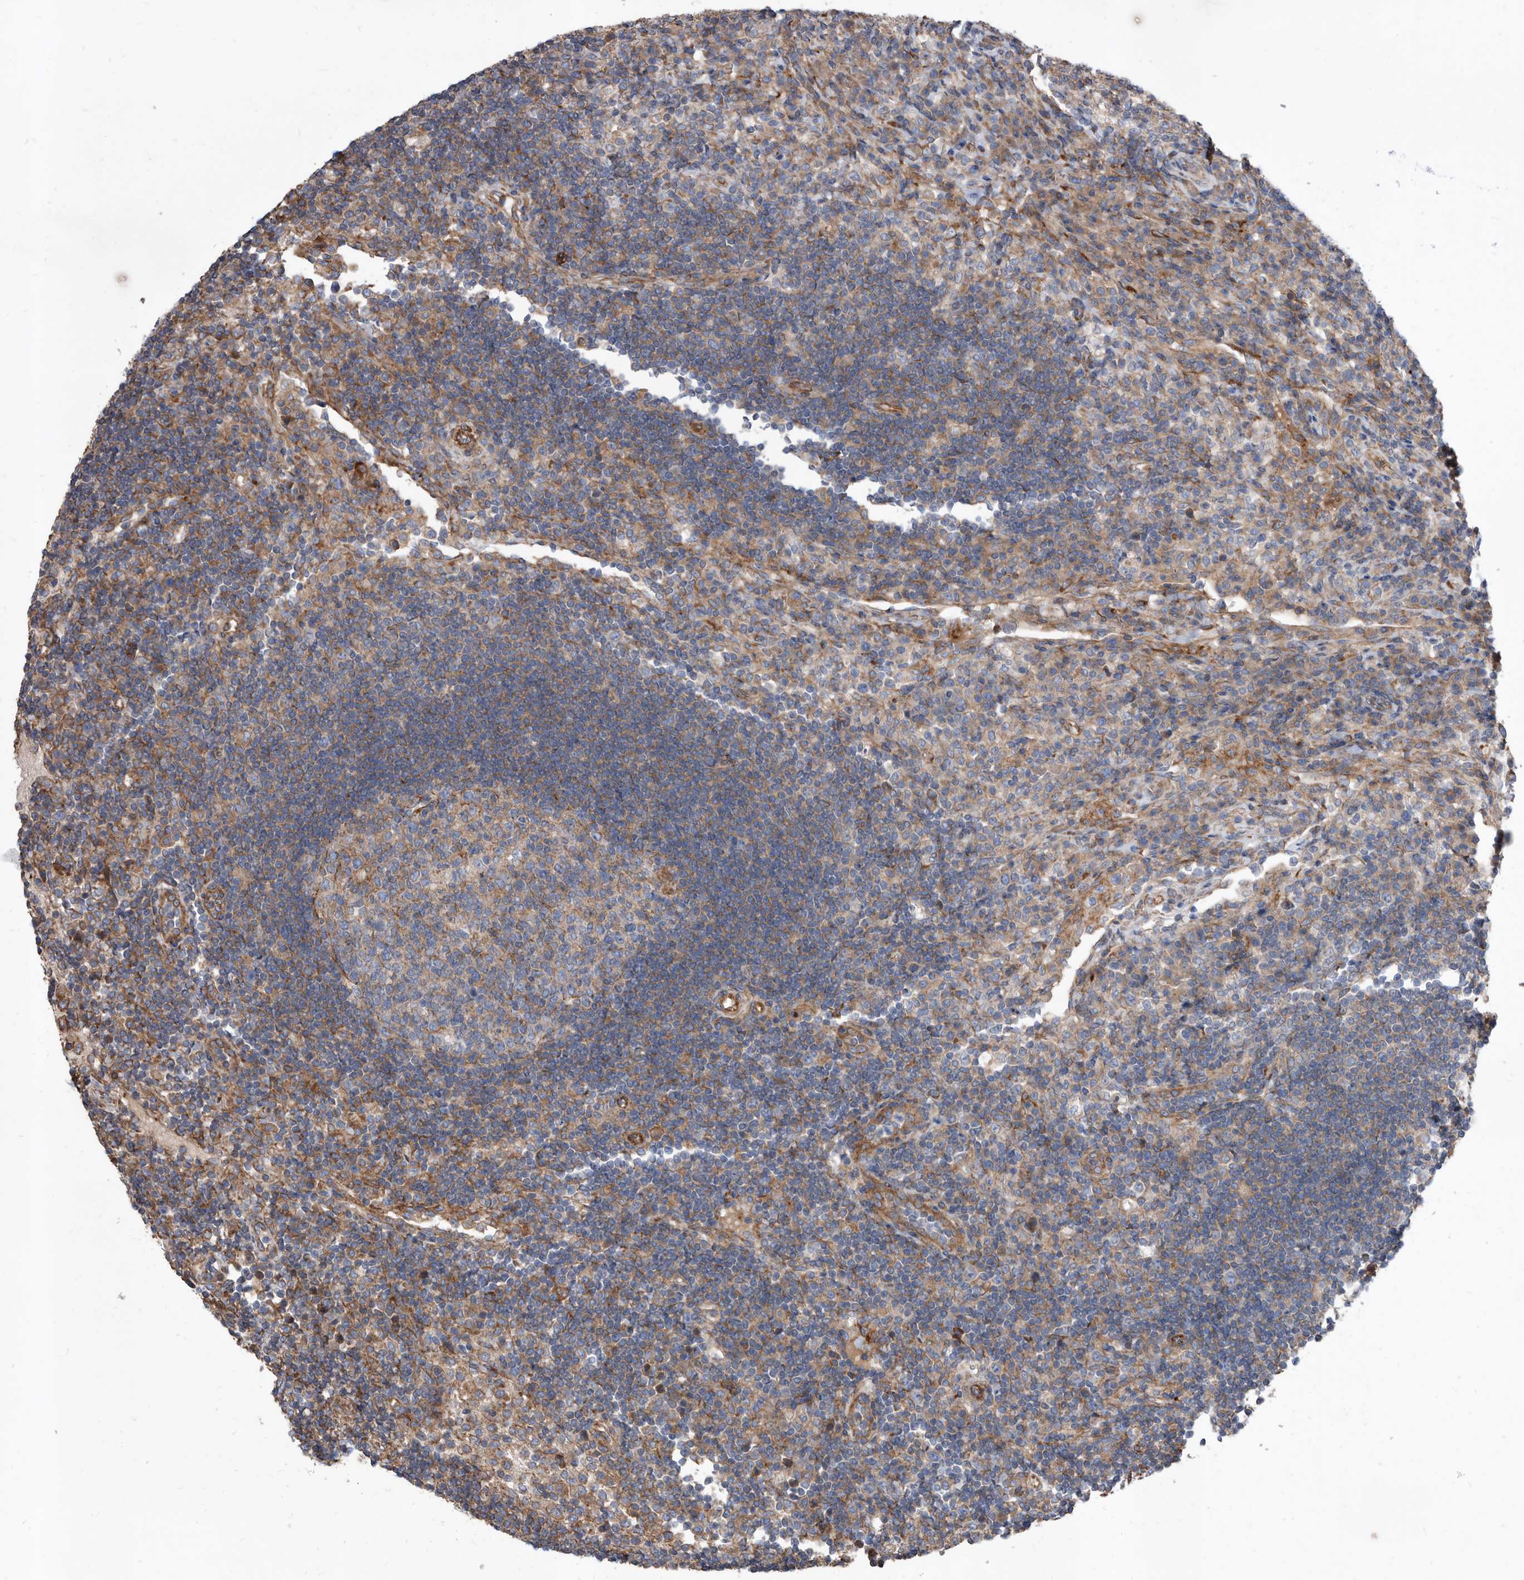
{"staining": {"intensity": "negative", "quantity": "none", "location": "none"}, "tissue": "lymph node", "cell_type": "Germinal center cells", "image_type": "normal", "snomed": [{"axis": "morphology", "description": "Normal tissue, NOS"}, {"axis": "topography", "description": "Lymph node"}], "caption": "An immunohistochemistry image of benign lymph node is shown. There is no staining in germinal center cells of lymph node.", "gene": "ATP13A3", "patient": {"sex": "female", "age": 53}}